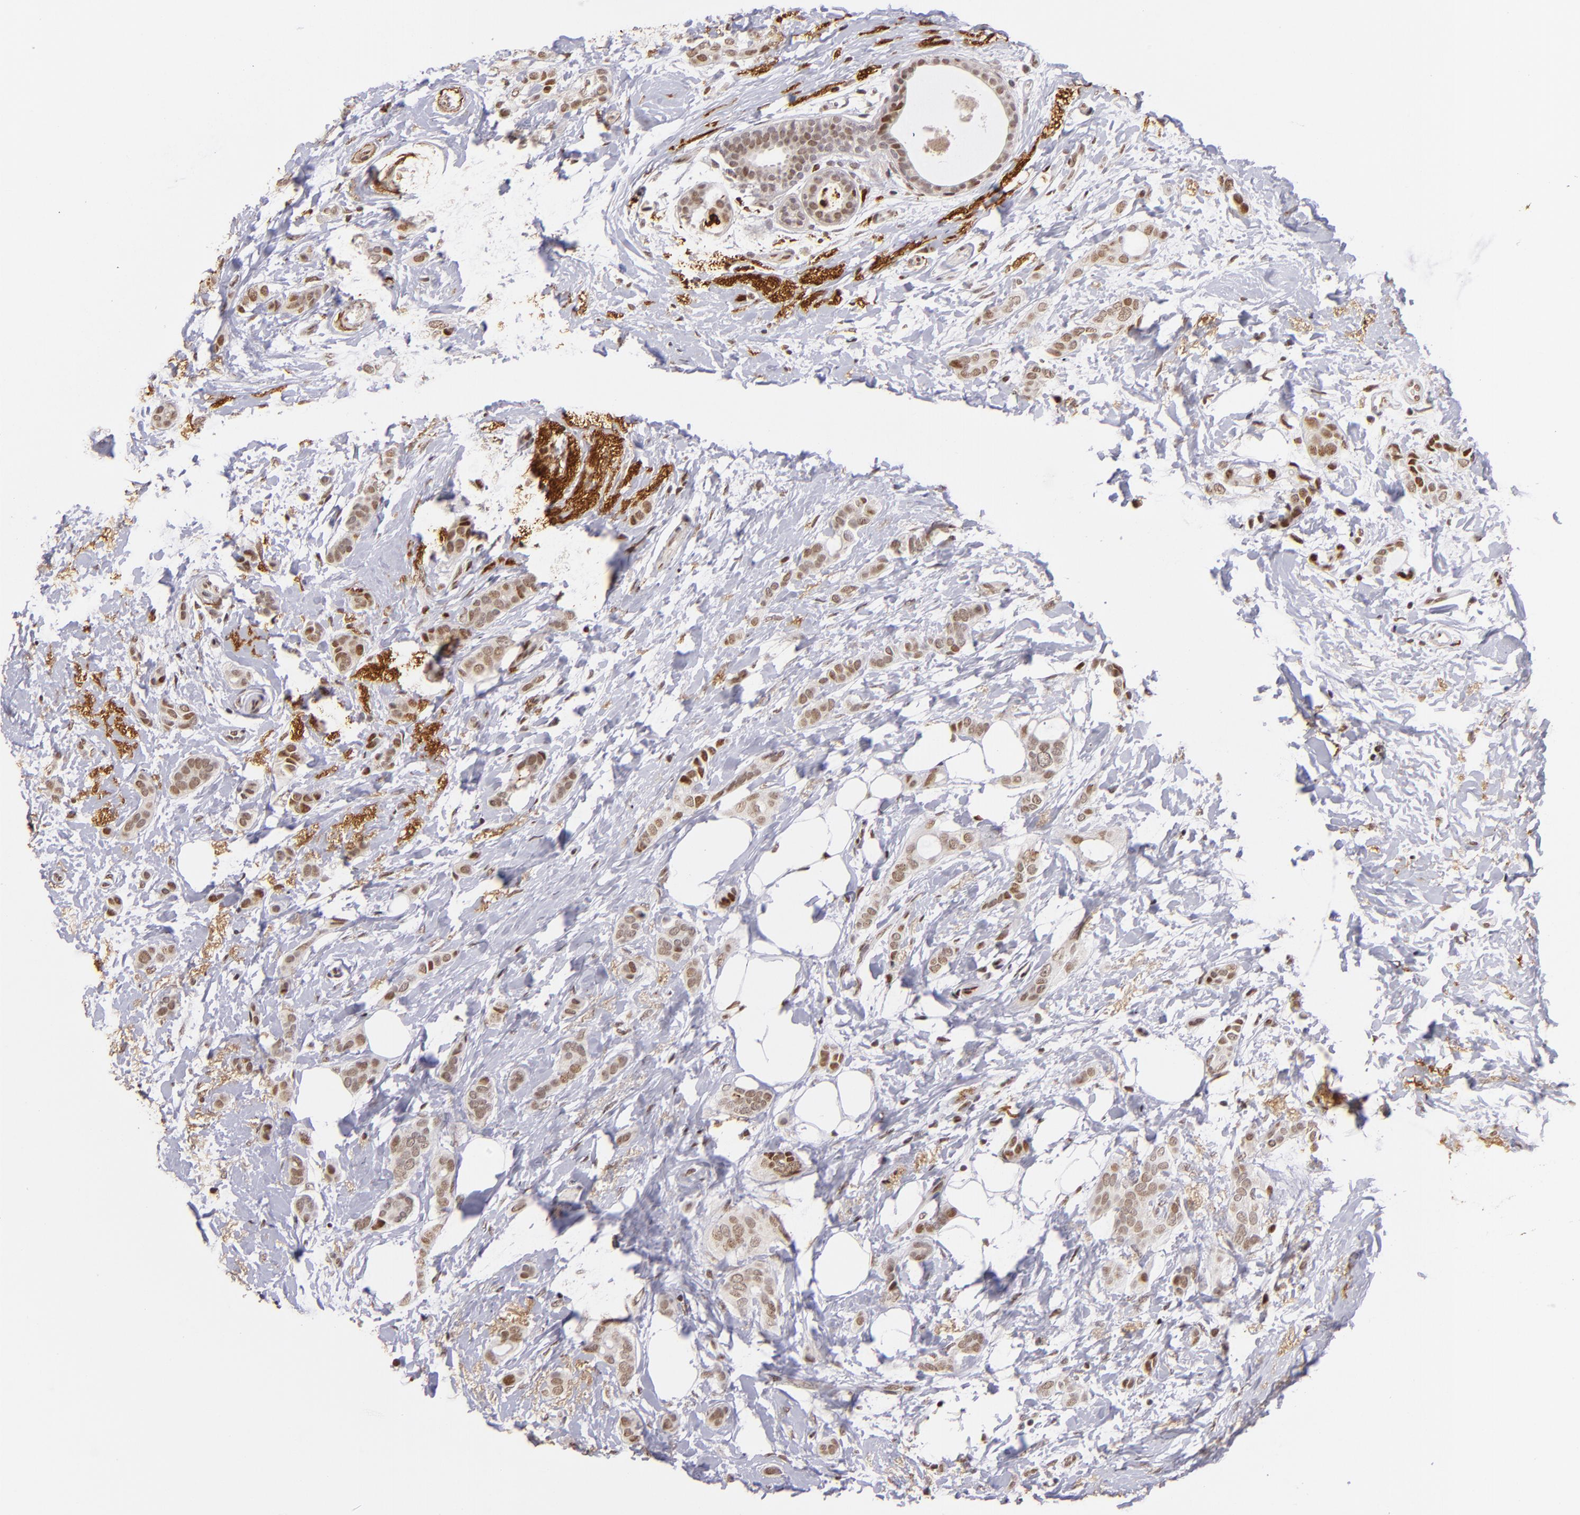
{"staining": {"intensity": "moderate", "quantity": "25%-75%", "location": "nuclear"}, "tissue": "breast cancer", "cell_type": "Tumor cells", "image_type": "cancer", "snomed": [{"axis": "morphology", "description": "Duct carcinoma"}, {"axis": "topography", "description": "Breast"}], "caption": "Human breast cancer (invasive ductal carcinoma) stained for a protein (brown) exhibits moderate nuclear positive positivity in about 25%-75% of tumor cells.", "gene": "RXRG", "patient": {"sex": "female", "age": 54}}